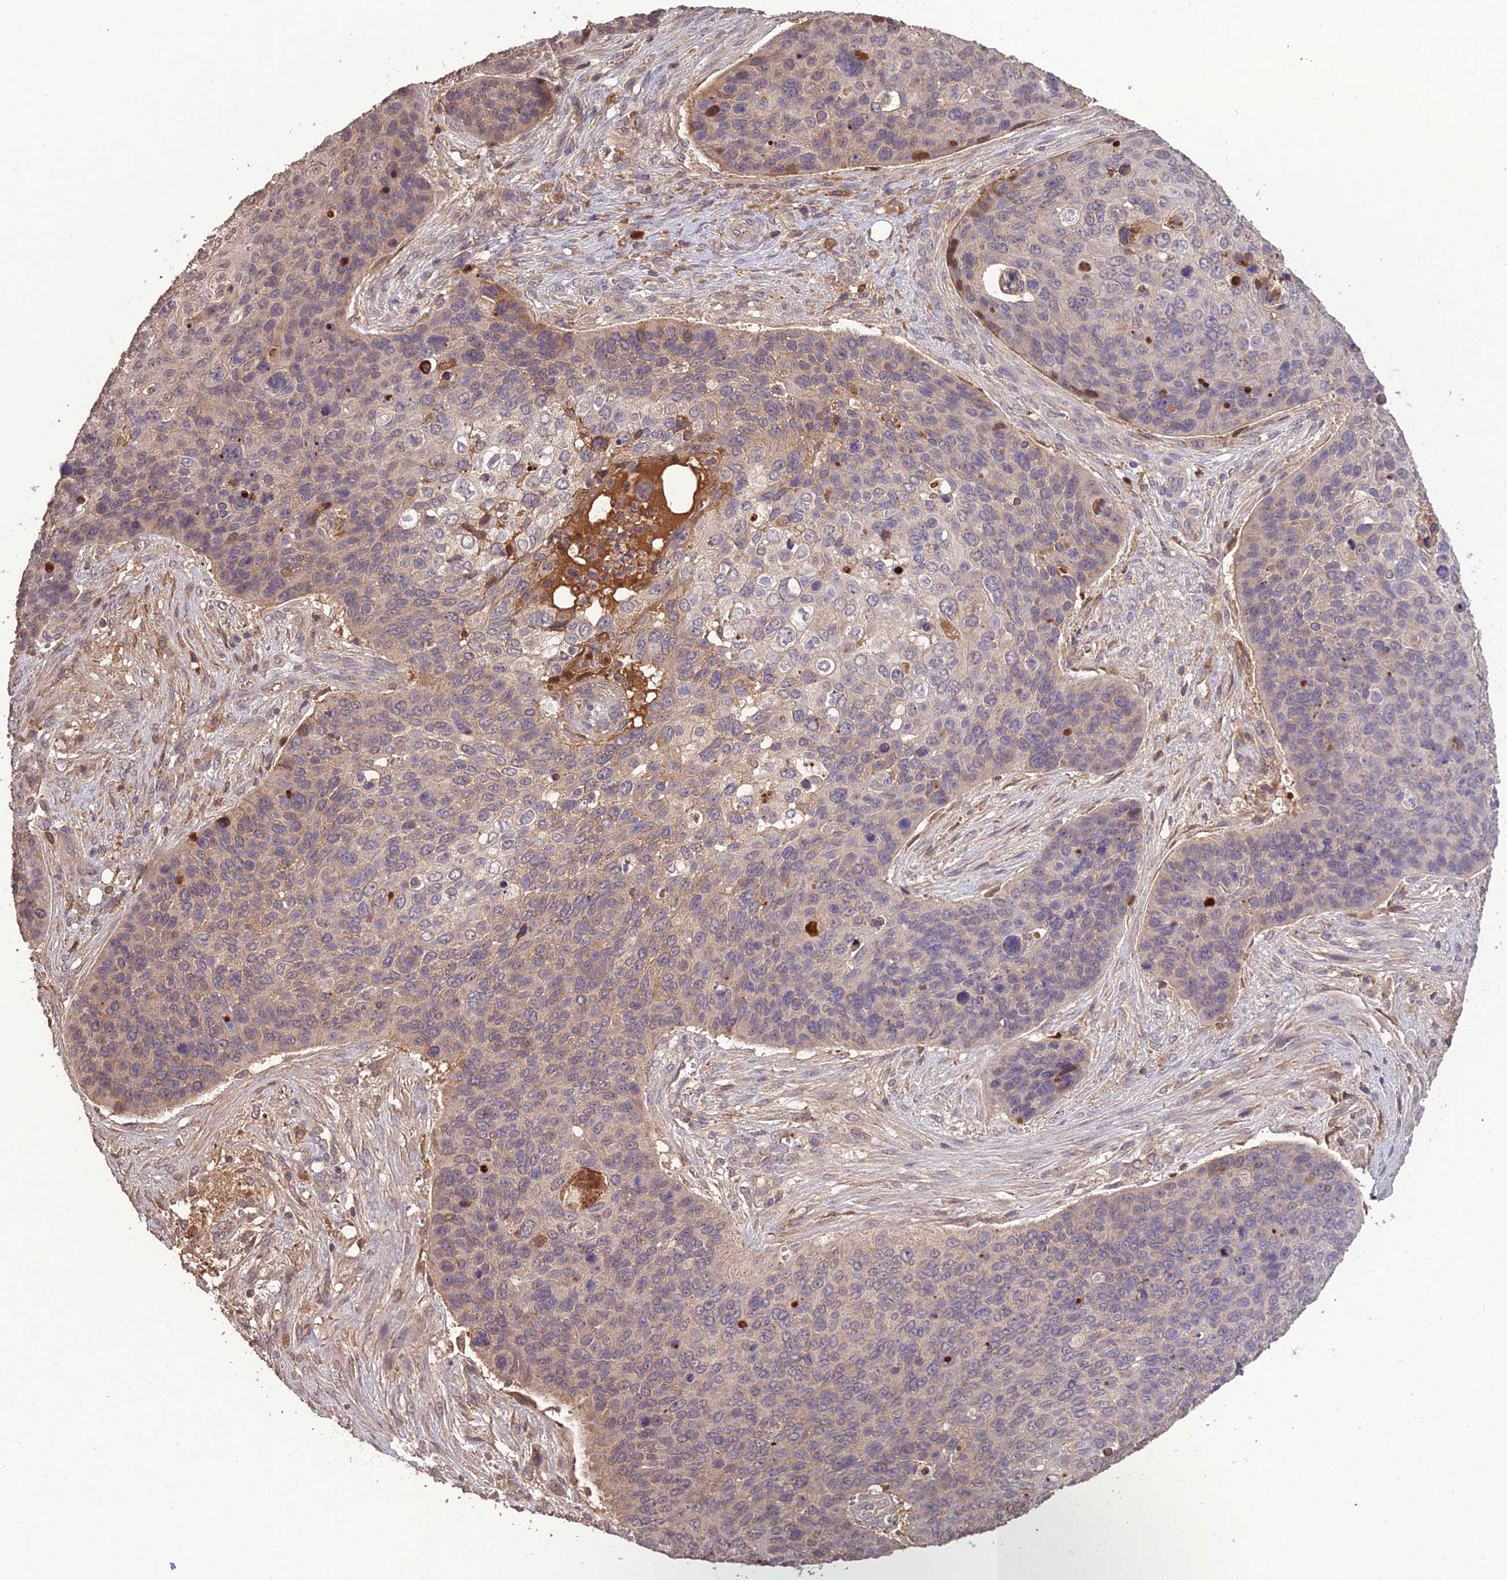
{"staining": {"intensity": "negative", "quantity": "none", "location": "none"}, "tissue": "skin cancer", "cell_type": "Tumor cells", "image_type": "cancer", "snomed": [{"axis": "morphology", "description": "Basal cell carcinoma"}, {"axis": "topography", "description": "Skin"}], "caption": "DAB immunohistochemical staining of skin basal cell carcinoma shows no significant expression in tumor cells.", "gene": "KCTD16", "patient": {"sex": "female", "age": 74}}